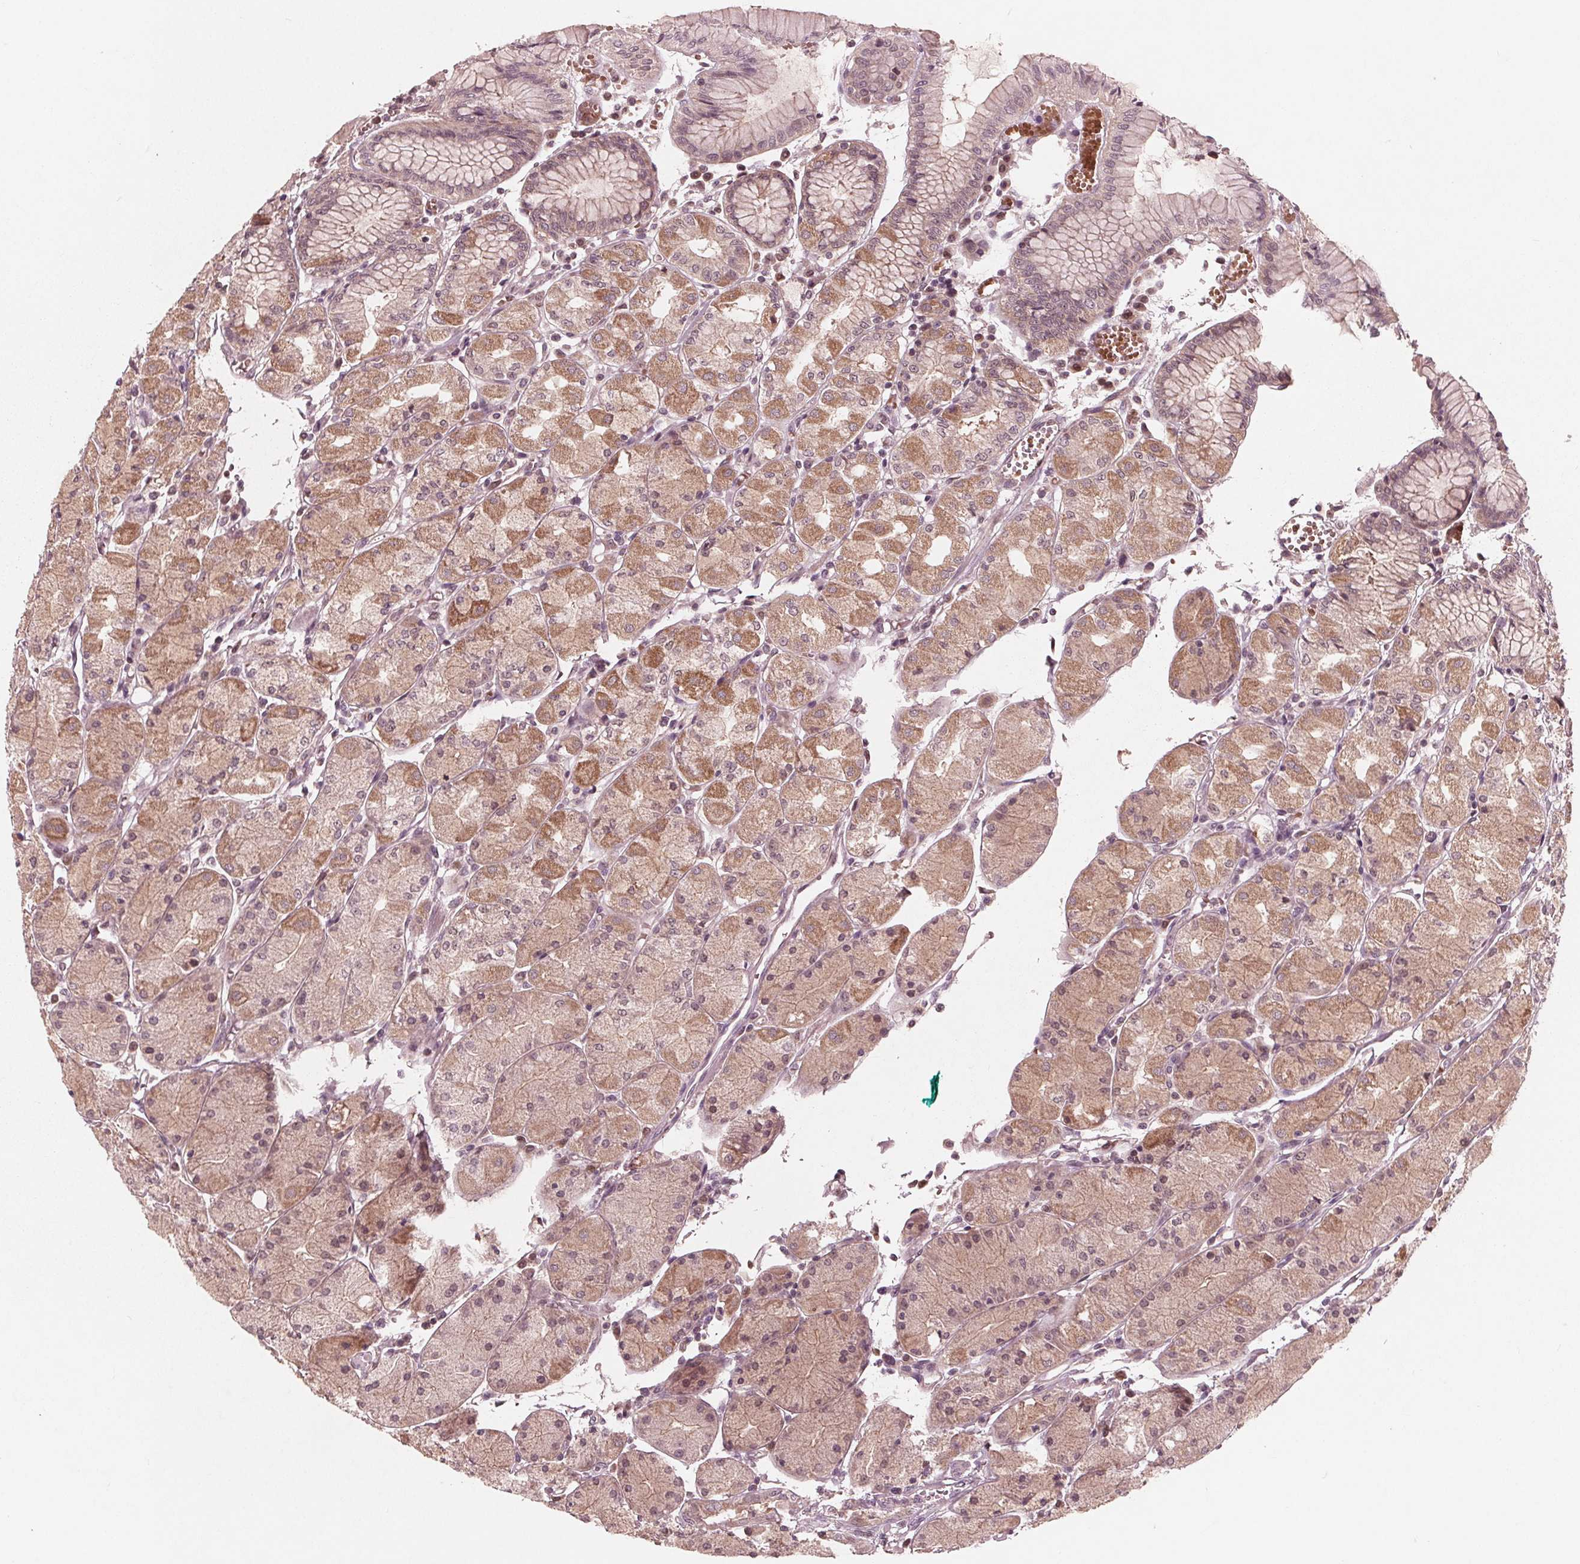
{"staining": {"intensity": "moderate", "quantity": "25%-75%", "location": "cytoplasmic/membranous"}, "tissue": "stomach", "cell_type": "Glandular cells", "image_type": "normal", "snomed": [{"axis": "morphology", "description": "Normal tissue, NOS"}, {"axis": "topography", "description": "Stomach, upper"}], "caption": "IHC micrograph of unremarkable human stomach stained for a protein (brown), which displays medium levels of moderate cytoplasmic/membranous expression in about 25%-75% of glandular cells.", "gene": "UBALD1", "patient": {"sex": "male", "age": 69}}